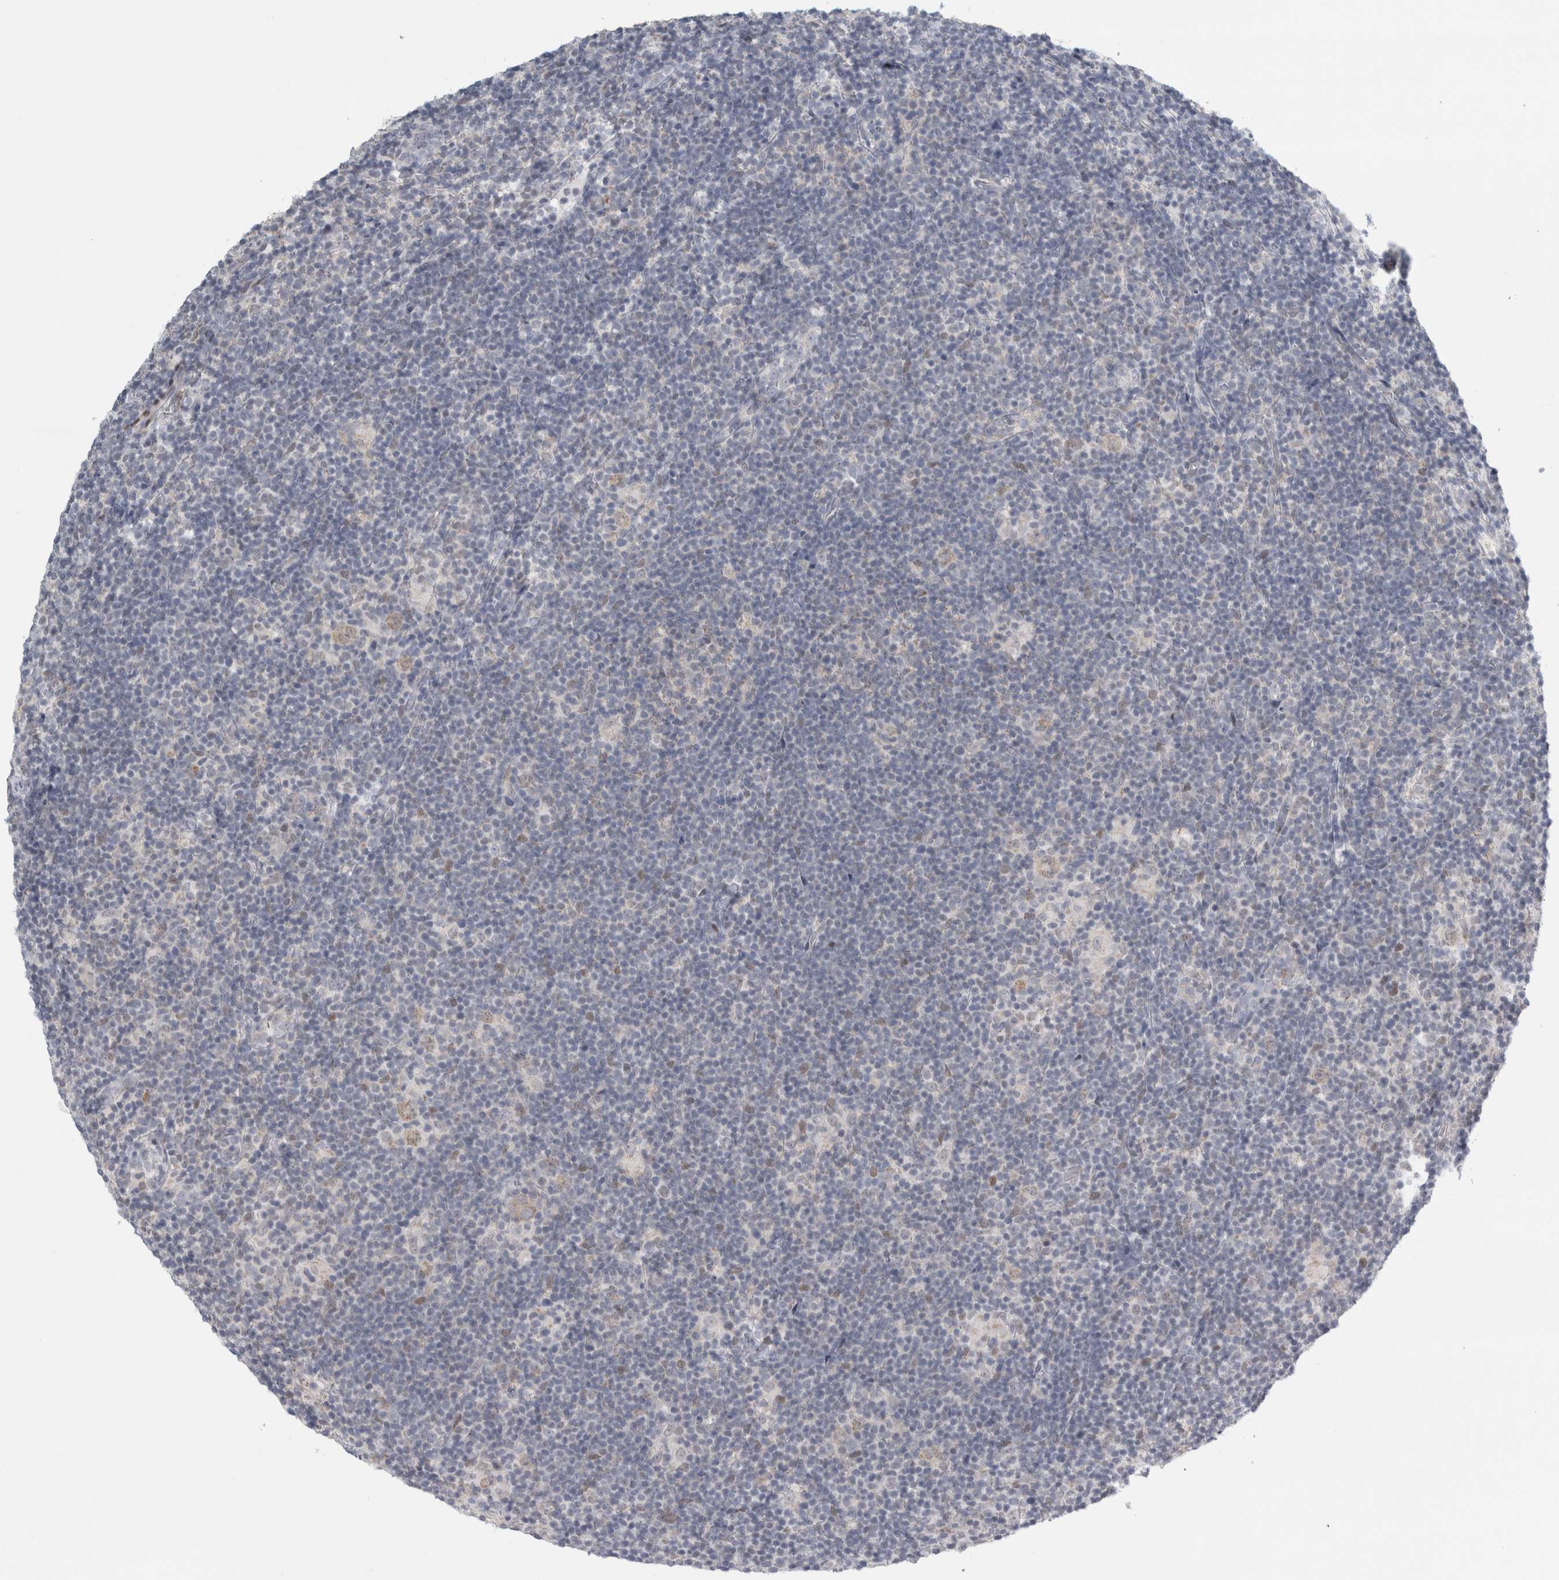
{"staining": {"intensity": "weak", "quantity": "<25%", "location": "cytoplasmic/membranous"}, "tissue": "lymphoma", "cell_type": "Tumor cells", "image_type": "cancer", "snomed": [{"axis": "morphology", "description": "Hodgkin's disease, NOS"}, {"axis": "topography", "description": "Lymph node"}], "caption": "Protein analysis of Hodgkin's disease exhibits no significant expression in tumor cells.", "gene": "PLIN1", "patient": {"sex": "female", "age": 57}}